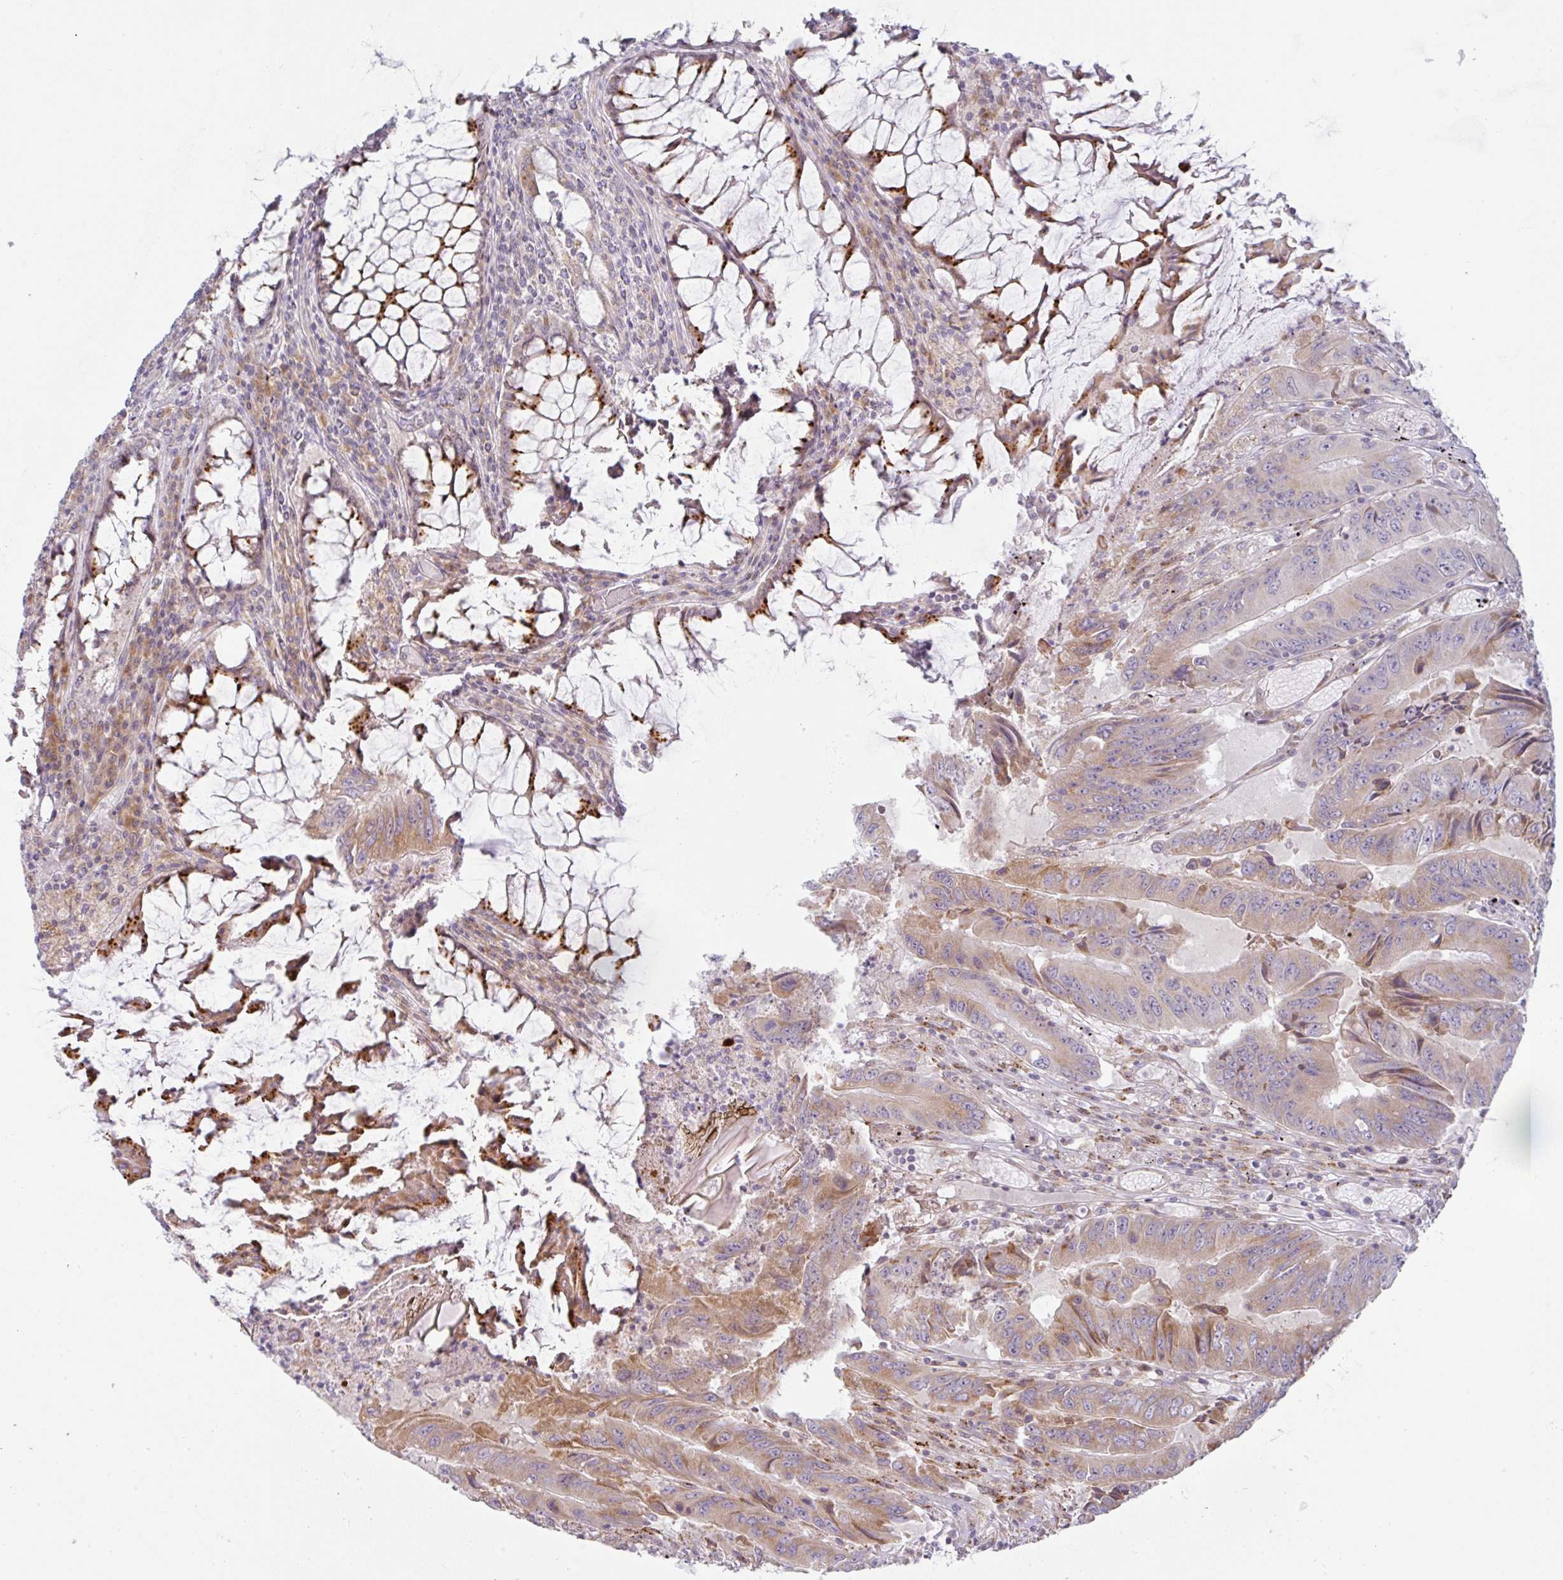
{"staining": {"intensity": "moderate", "quantity": "25%-75%", "location": "cytoplasmic/membranous"}, "tissue": "colorectal cancer", "cell_type": "Tumor cells", "image_type": "cancer", "snomed": [{"axis": "morphology", "description": "Adenocarcinoma, NOS"}, {"axis": "topography", "description": "Colon"}], "caption": "High-power microscopy captured an IHC histopathology image of colorectal cancer, revealing moderate cytoplasmic/membranous staining in about 25%-75% of tumor cells.", "gene": "MOB1A", "patient": {"sex": "male", "age": 53}}